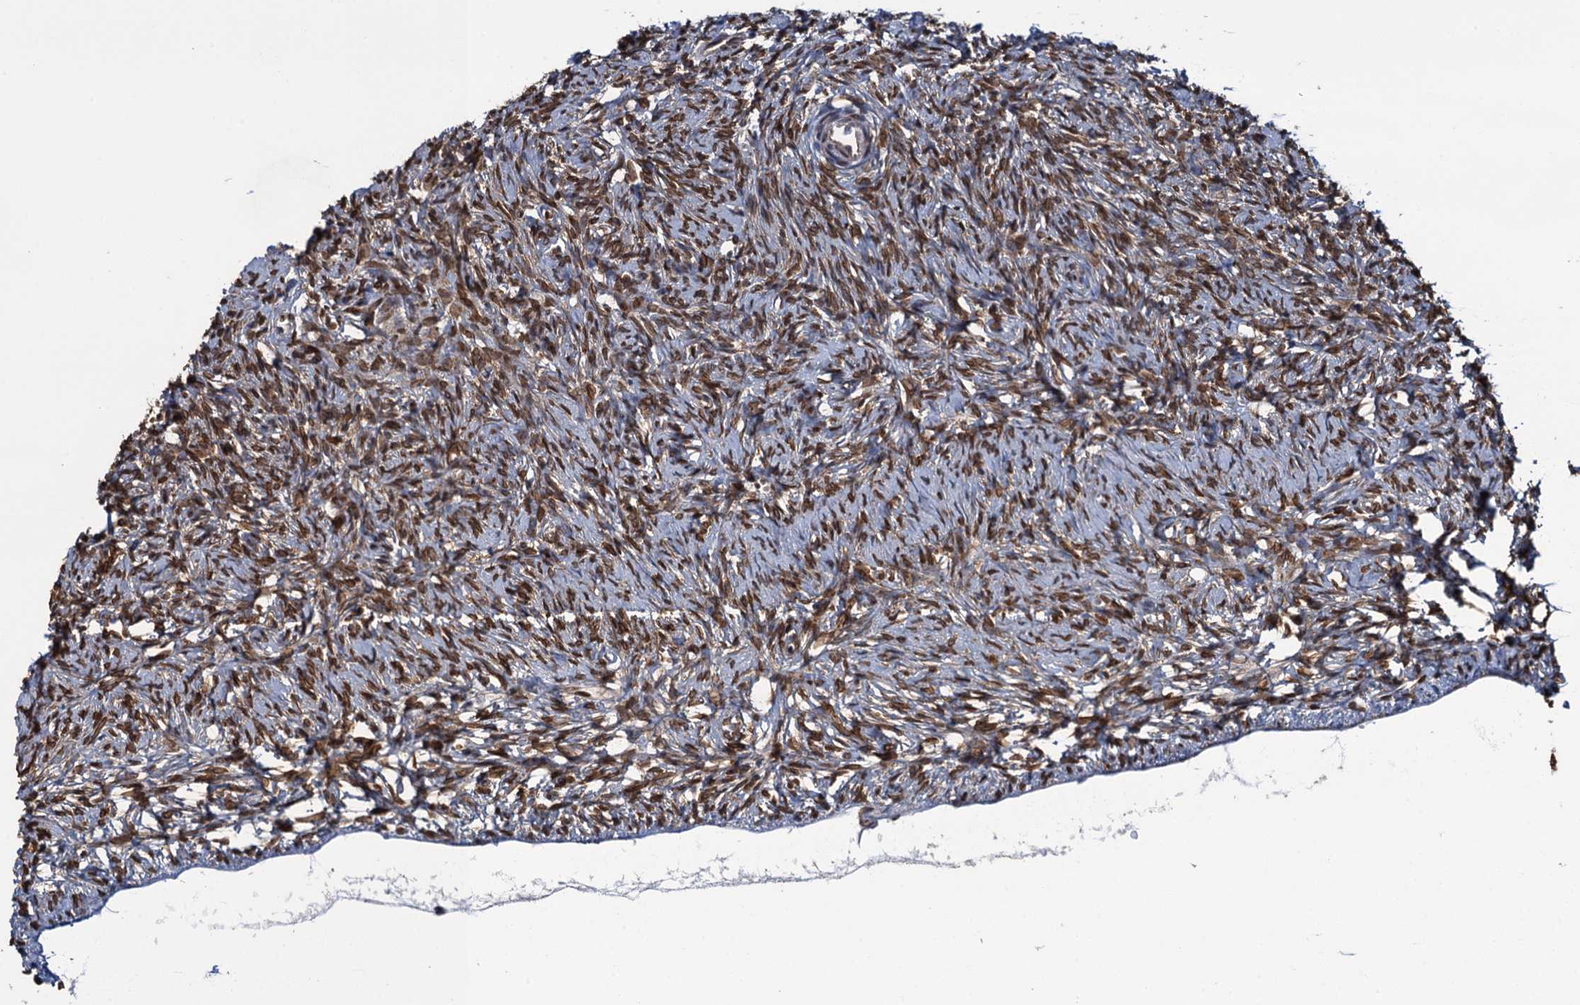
{"staining": {"intensity": "moderate", "quantity": ">75%", "location": "cytoplasmic/membranous,nuclear"}, "tissue": "ovary", "cell_type": "Ovarian stroma cells", "image_type": "normal", "snomed": [{"axis": "morphology", "description": "Normal tissue, NOS"}, {"axis": "topography", "description": "Ovary"}], "caption": "Protein staining of unremarkable ovary demonstrates moderate cytoplasmic/membranous,nuclear expression in about >75% of ovarian stroma cells.", "gene": "EVX2", "patient": {"sex": "female", "age": 51}}